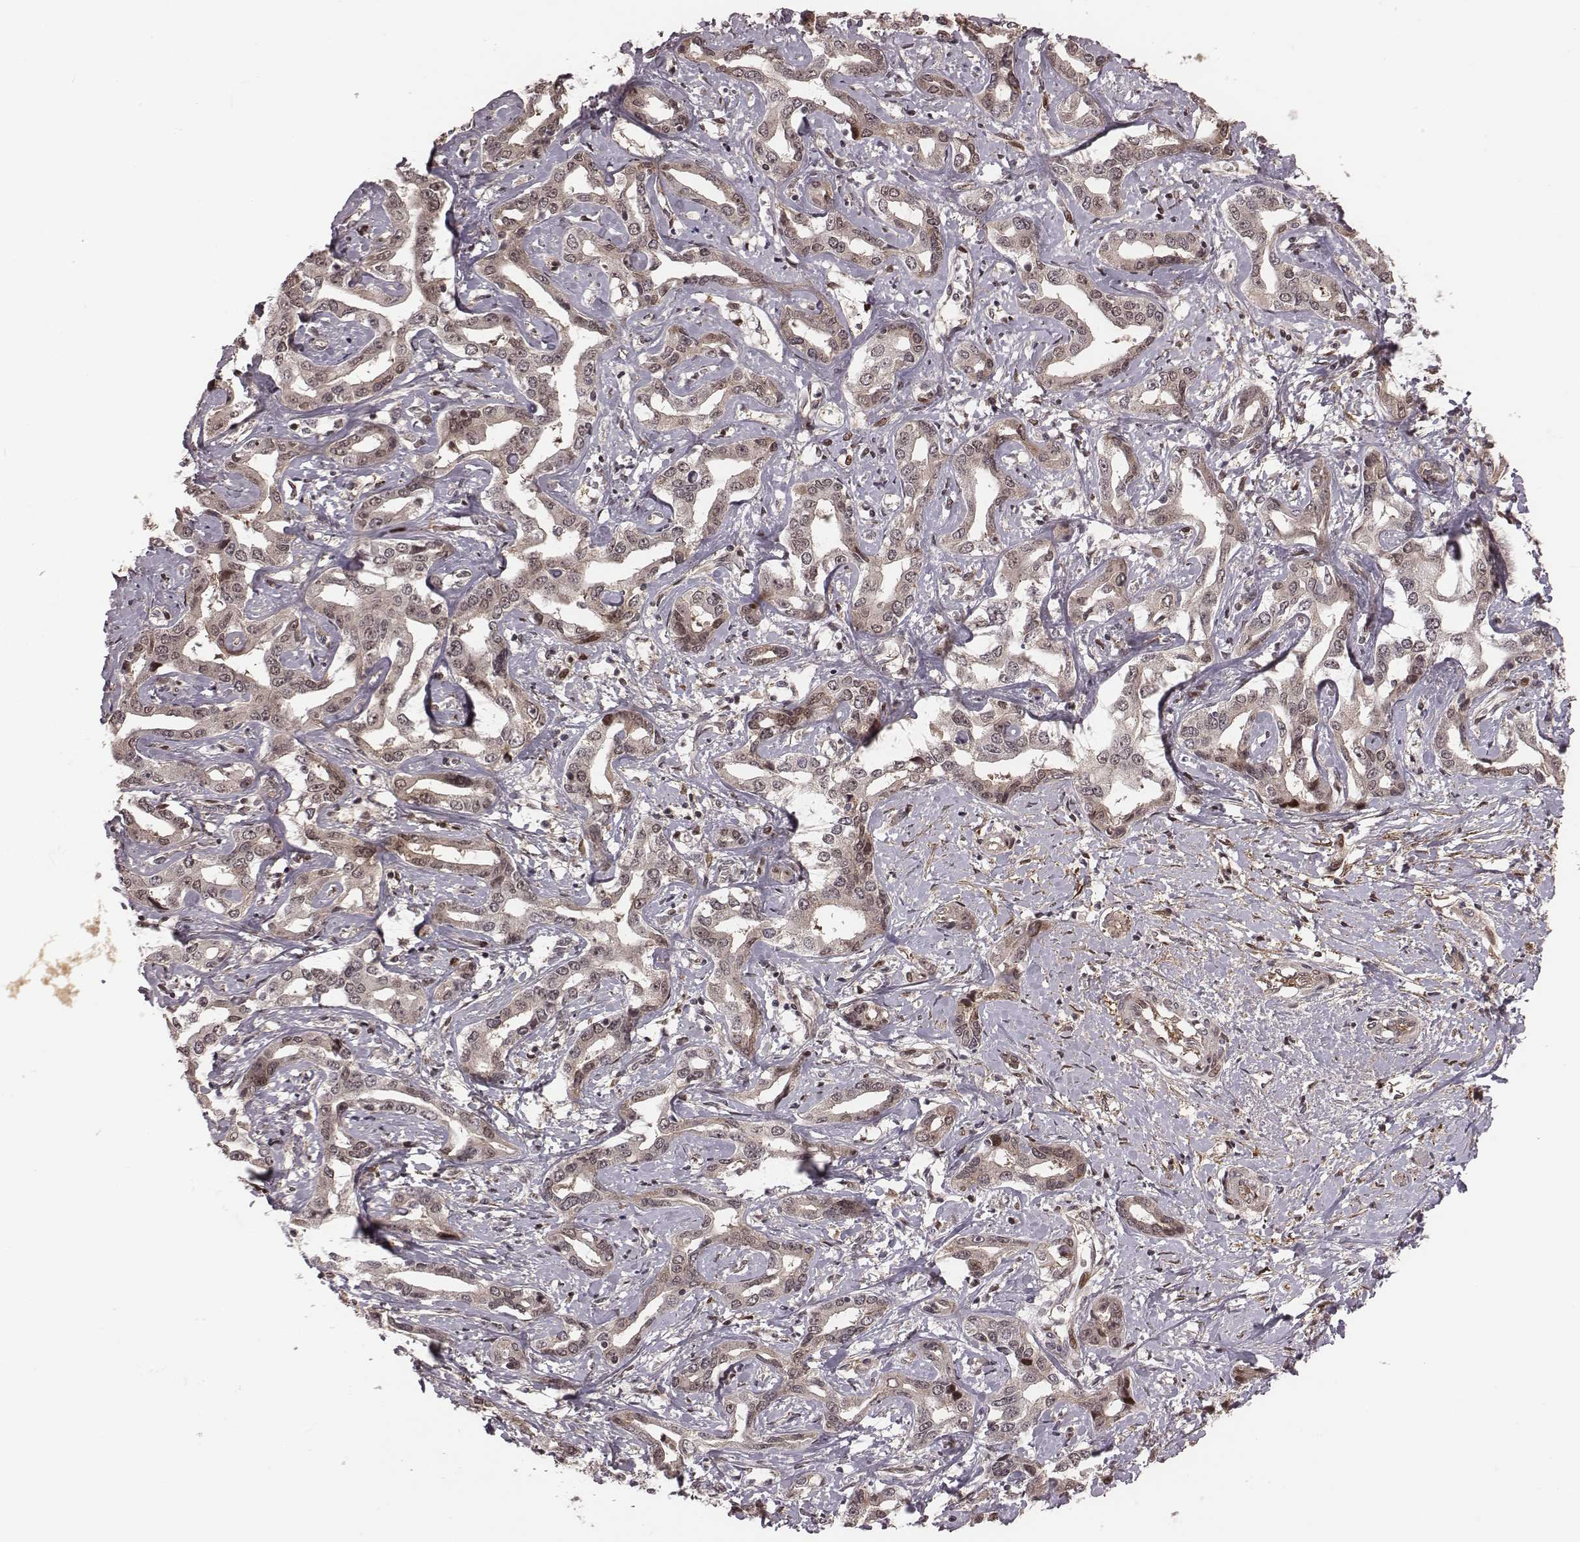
{"staining": {"intensity": "weak", "quantity": "25%-75%", "location": "cytoplasmic/membranous"}, "tissue": "liver cancer", "cell_type": "Tumor cells", "image_type": "cancer", "snomed": [{"axis": "morphology", "description": "Cholangiocarcinoma"}, {"axis": "topography", "description": "Liver"}], "caption": "Immunohistochemical staining of human liver cholangiocarcinoma reveals low levels of weak cytoplasmic/membranous positivity in approximately 25%-75% of tumor cells.", "gene": "RPL3", "patient": {"sex": "male", "age": 59}}